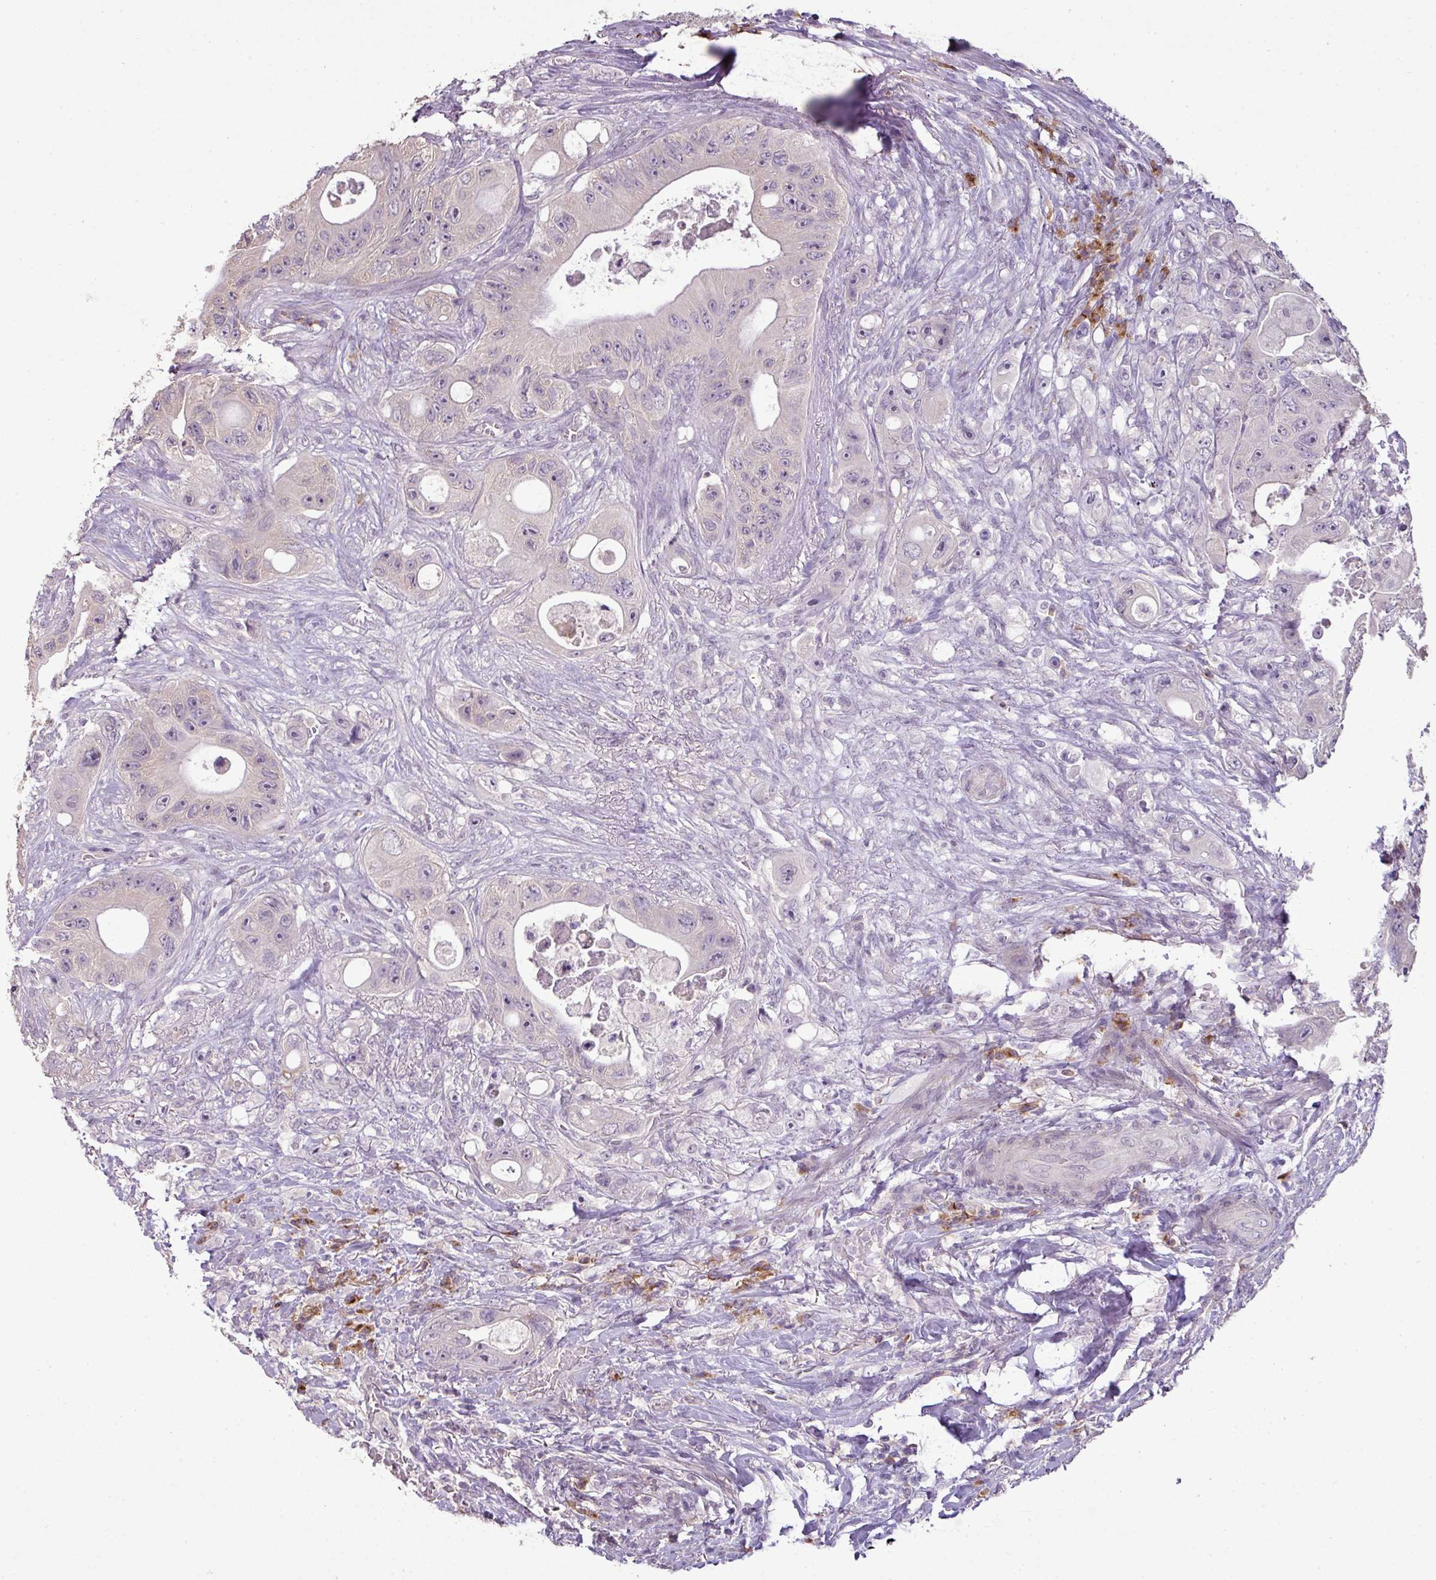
{"staining": {"intensity": "negative", "quantity": "none", "location": "none"}, "tissue": "colorectal cancer", "cell_type": "Tumor cells", "image_type": "cancer", "snomed": [{"axis": "morphology", "description": "Adenocarcinoma, NOS"}, {"axis": "topography", "description": "Colon"}], "caption": "This histopathology image is of colorectal adenocarcinoma stained with immunohistochemistry (IHC) to label a protein in brown with the nuclei are counter-stained blue. There is no expression in tumor cells.", "gene": "LY9", "patient": {"sex": "female", "age": 46}}